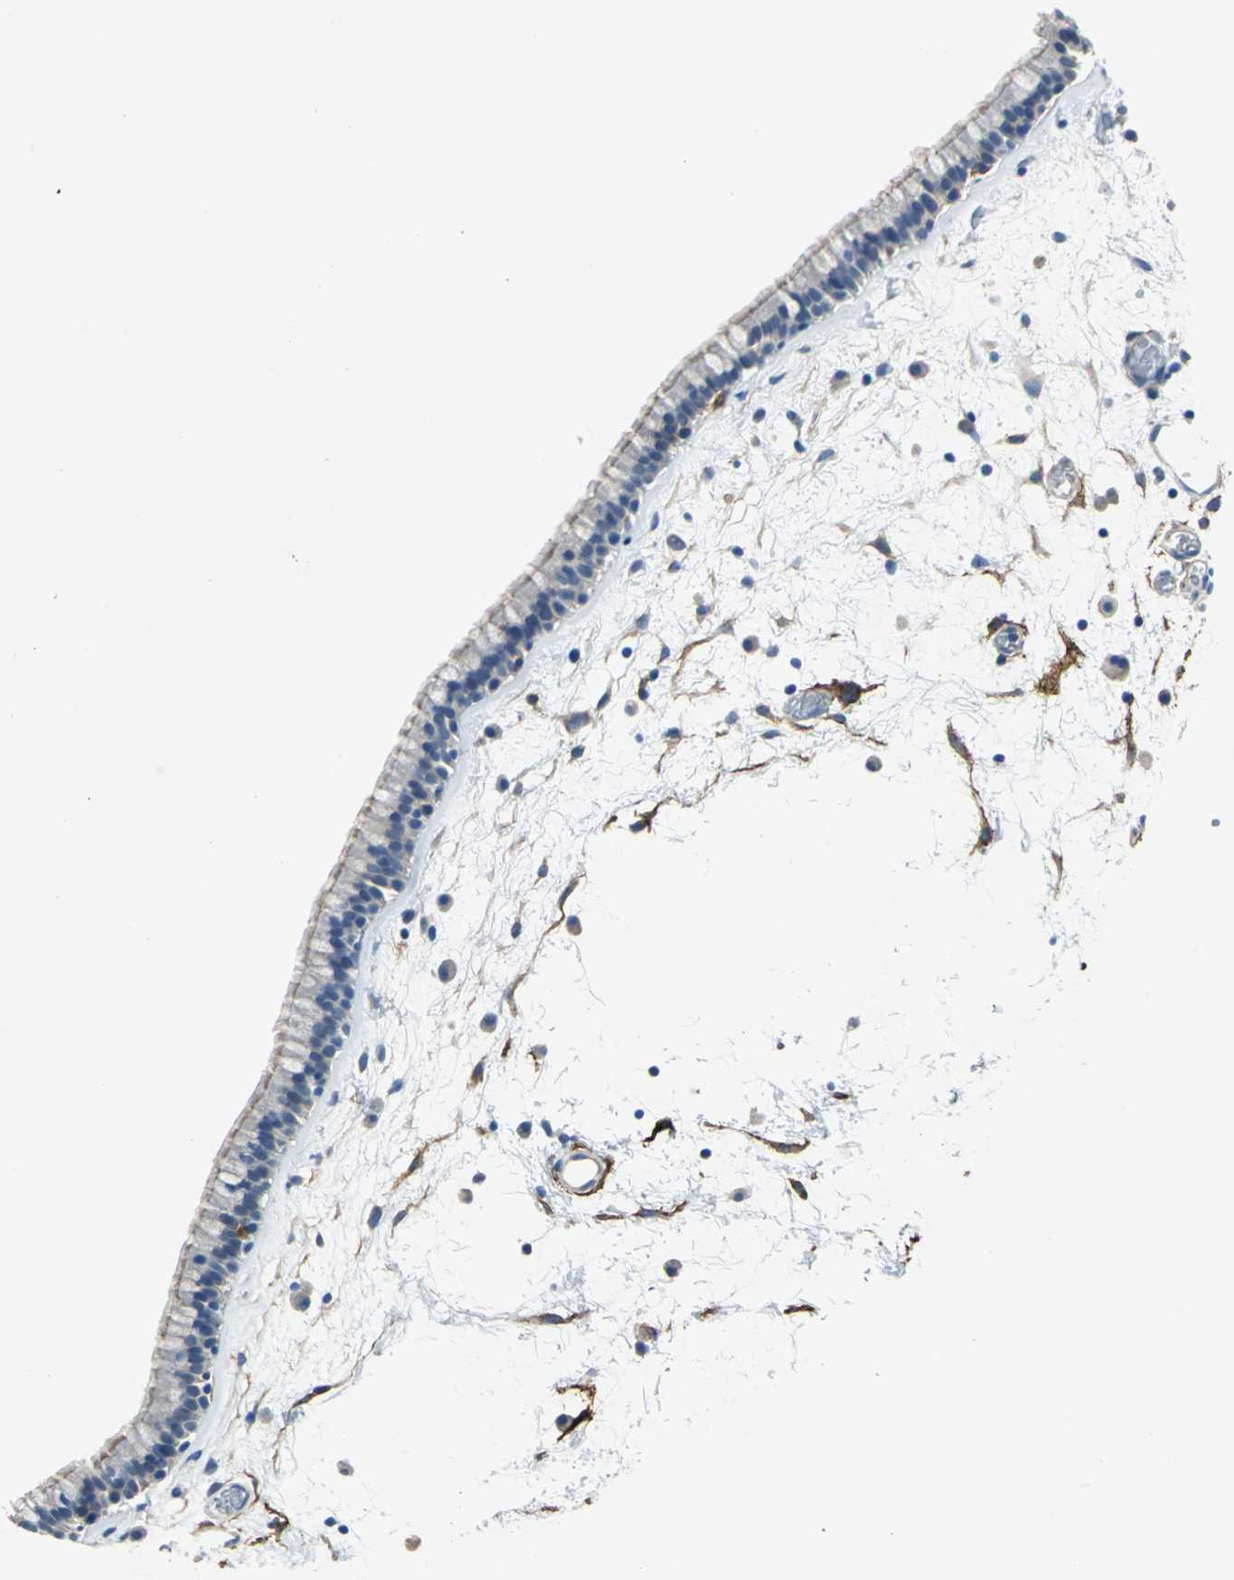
{"staining": {"intensity": "weak", "quantity": "25%-75%", "location": "cytoplasmic/membranous"}, "tissue": "nasopharynx", "cell_type": "Respiratory epithelial cells", "image_type": "normal", "snomed": [{"axis": "morphology", "description": "Normal tissue, NOS"}, {"axis": "morphology", "description": "Inflammation, NOS"}, {"axis": "topography", "description": "Nasopharynx"}], "caption": "A high-resolution histopathology image shows immunohistochemistry (IHC) staining of benign nasopharynx, which exhibits weak cytoplasmic/membranous staining in approximately 25%-75% of respiratory epithelial cells.", "gene": "AKAP12", "patient": {"sex": "male", "age": 48}}